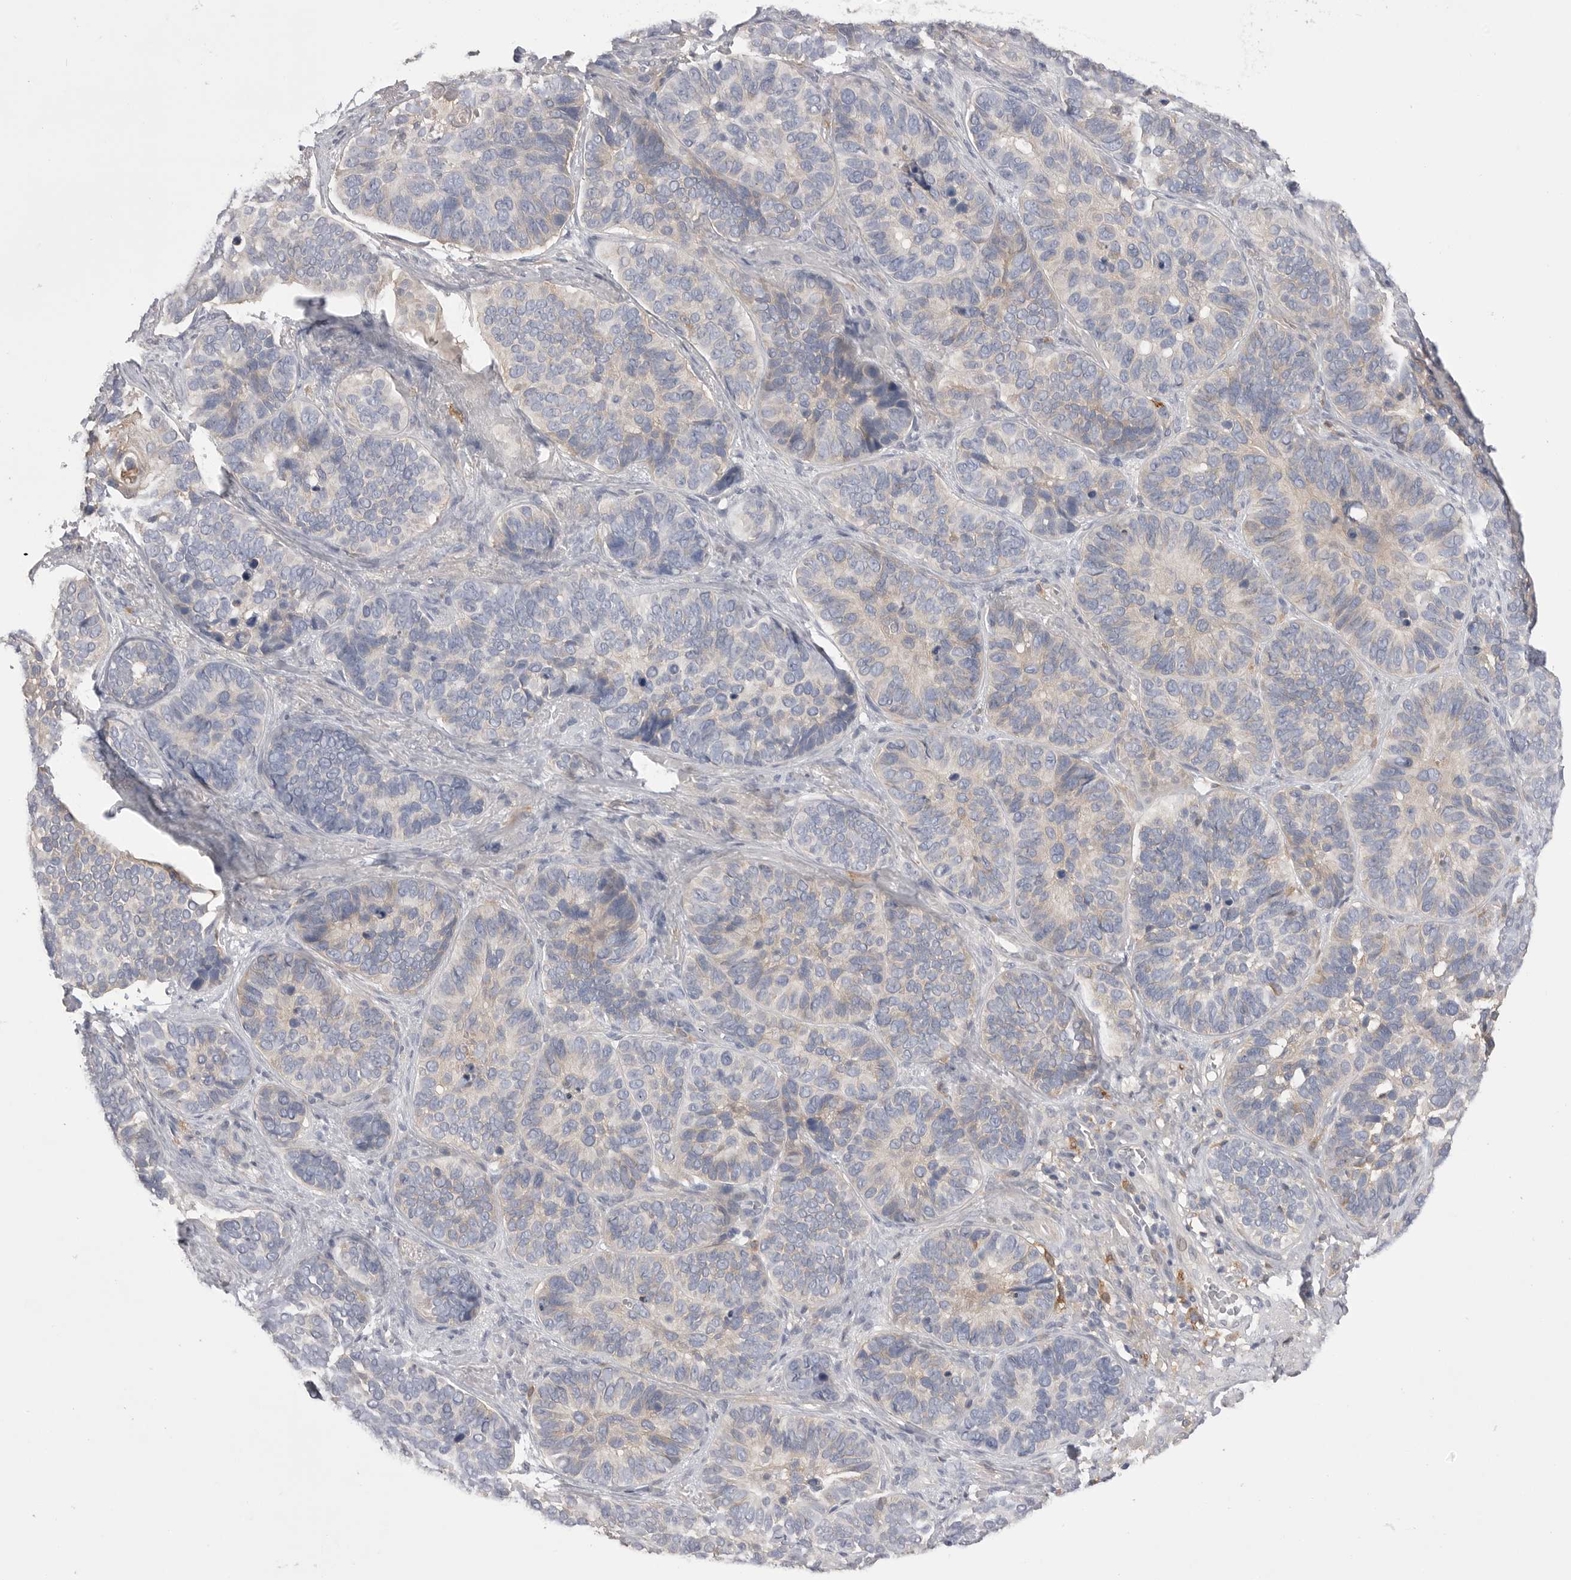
{"staining": {"intensity": "weak", "quantity": "<25%", "location": "cytoplasmic/membranous"}, "tissue": "skin cancer", "cell_type": "Tumor cells", "image_type": "cancer", "snomed": [{"axis": "morphology", "description": "Basal cell carcinoma"}, {"axis": "topography", "description": "Skin"}], "caption": "Protein analysis of skin cancer reveals no significant staining in tumor cells.", "gene": "VAC14", "patient": {"sex": "male", "age": 62}}